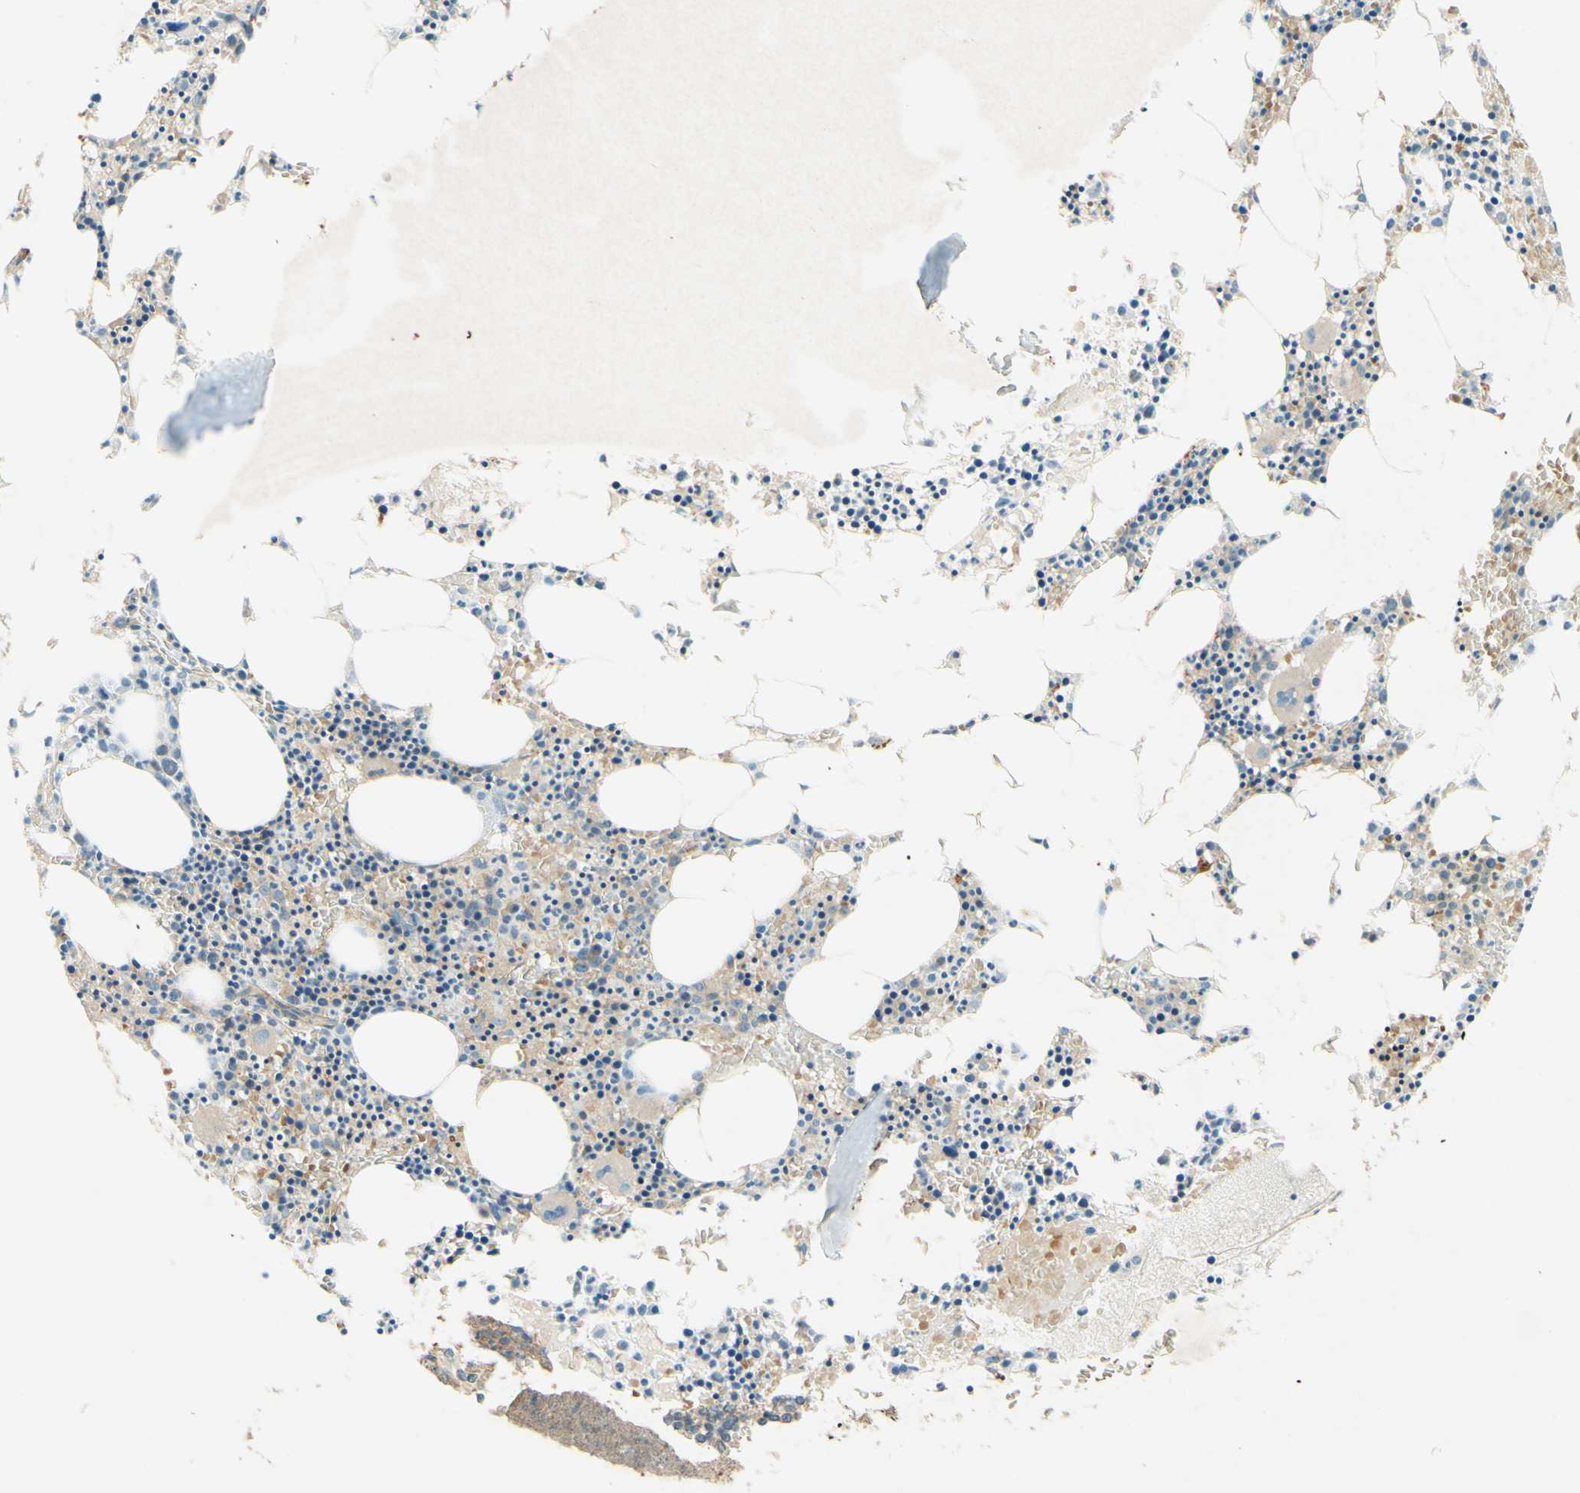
{"staining": {"intensity": "moderate", "quantity": ">75%", "location": "cytoplasmic/membranous"}, "tissue": "bone marrow", "cell_type": "Hematopoietic cells", "image_type": "normal", "snomed": [{"axis": "morphology", "description": "Normal tissue, NOS"}, {"axis": "morphology", "description": "Inflammation, NOS"}, {"axis": "topography", "description": "Bone marrow"}], "caption": "Bone marrow stained with DAB IHC displays medium levels of moderate cytoplasmic/membranous staining in about >75% of hematopoietic cells.", "gene": "ADAM17", "patient": {"sex": "male", "age": 14}}